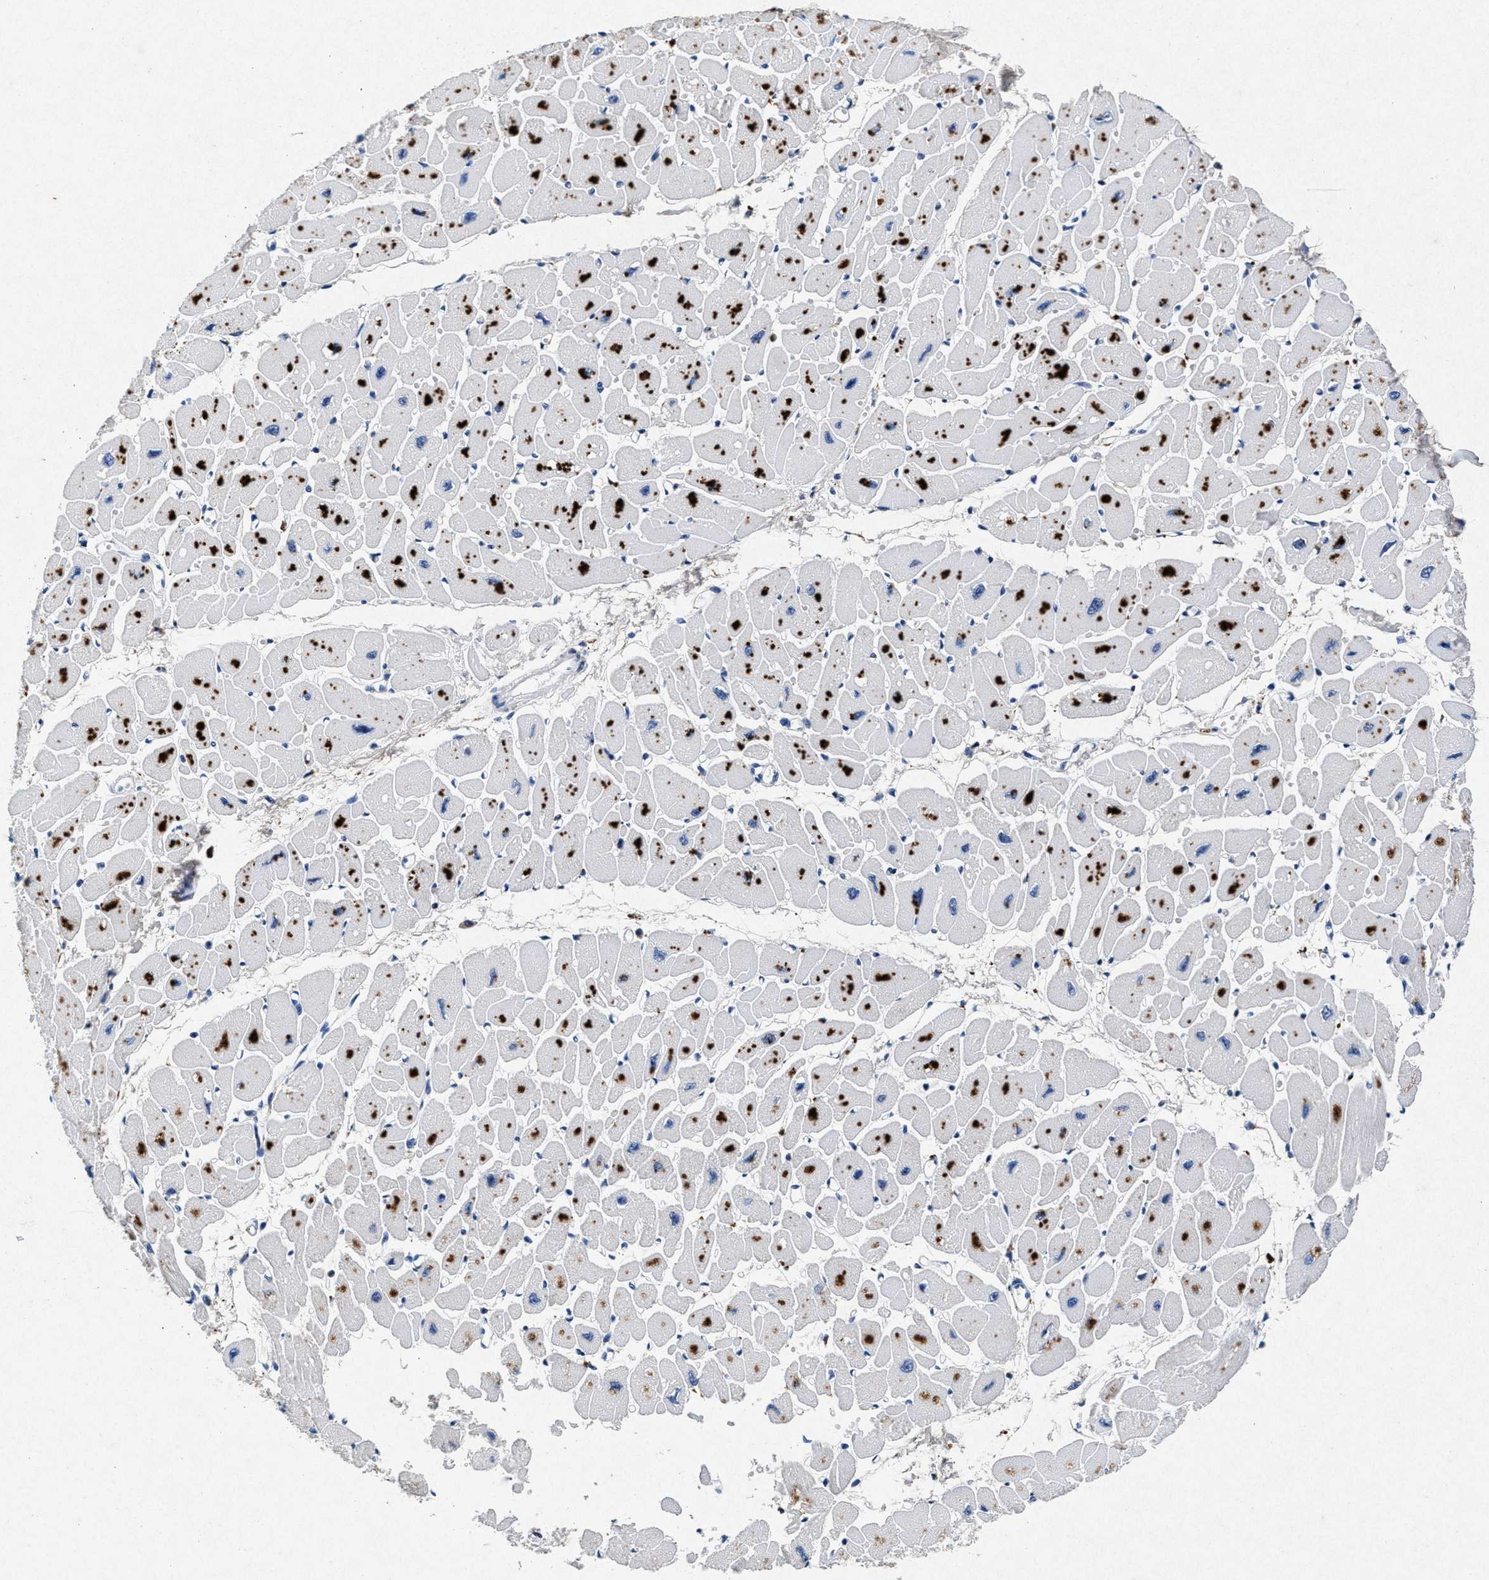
{"staining": {"intensity": "moderate", "quantity": "25%-75%", "location": "cytoplasmic/membranous"}, "tissue": "heart muscle", "cell_type": "Cardiomyocytes", "image_type": "normal", "snomed": [{"axis": "morphology", "description": "Normal tissue, NOS"}, {"axis": "topography", "description": "Heart"}], "caption": "DAB (3,3'-diaminobenzidine) immunohistochemical staining of normal human heart muscle shows moderate cytoplasmic/membranous protein staining in approximately 25%-75% of cardiomyocytes.", "gene": "MAP6", "patient": {"sex": "female", "age": 54}}